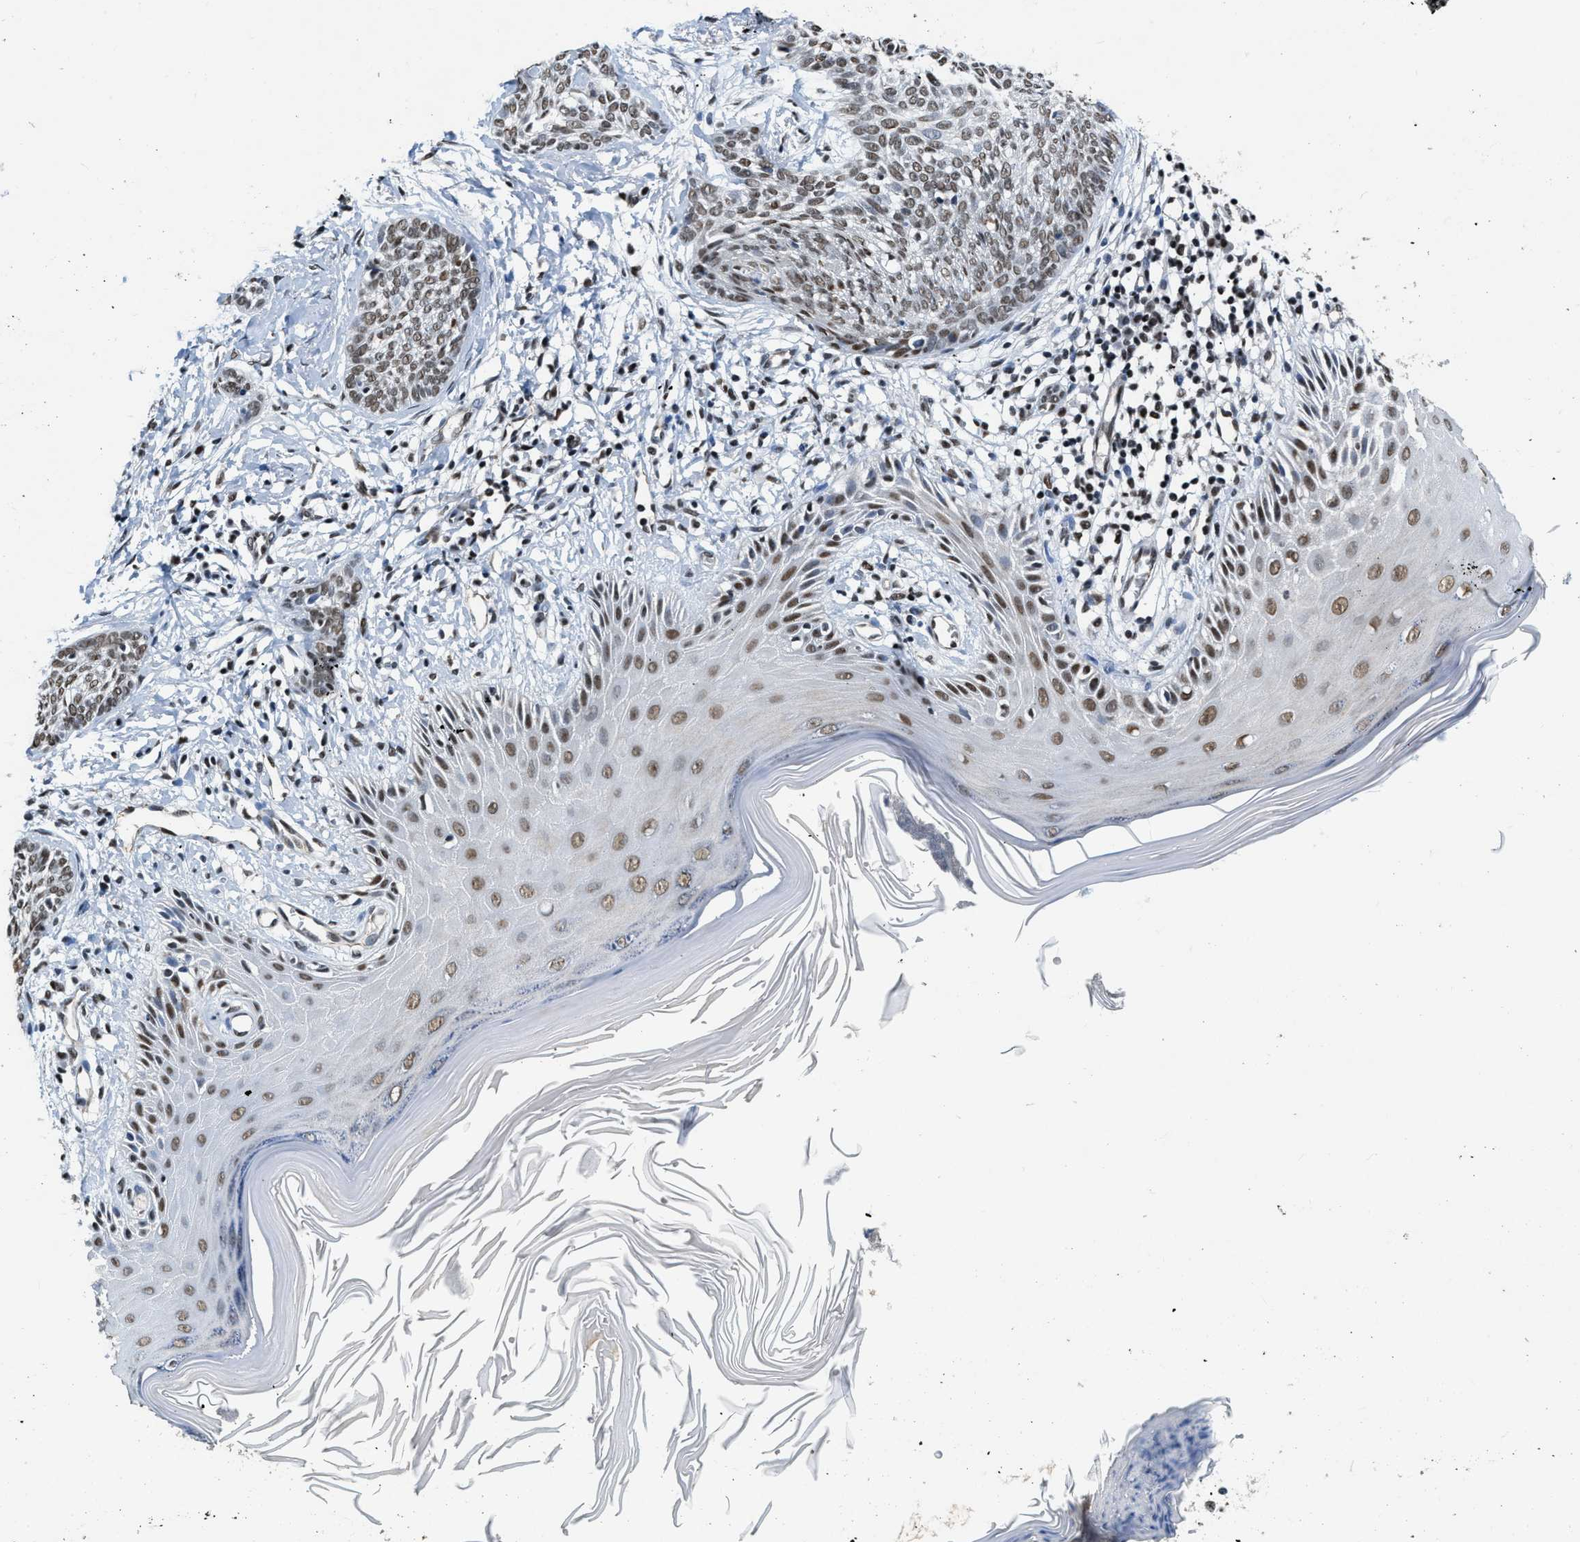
{"staining": {"intensity": "weak", "quantity": ">75%", "location": "nuclear"}, "tissue": "skin cancer", "cell_type": "Tumor cells", "image_type": "cancer", "snomed": [{"axis": "morphology", "description": "Basal cell carcinoma"}, {"axis": "topography", "description": "Skin"}], "caption": "This image exhibits IHC staining of human skin basal cell carcinoma, with low weak nuclear expression in approximately >75% of tumor cells.", "gene": "CCNE1", "patient": {"sex": "female", "age": 59}}